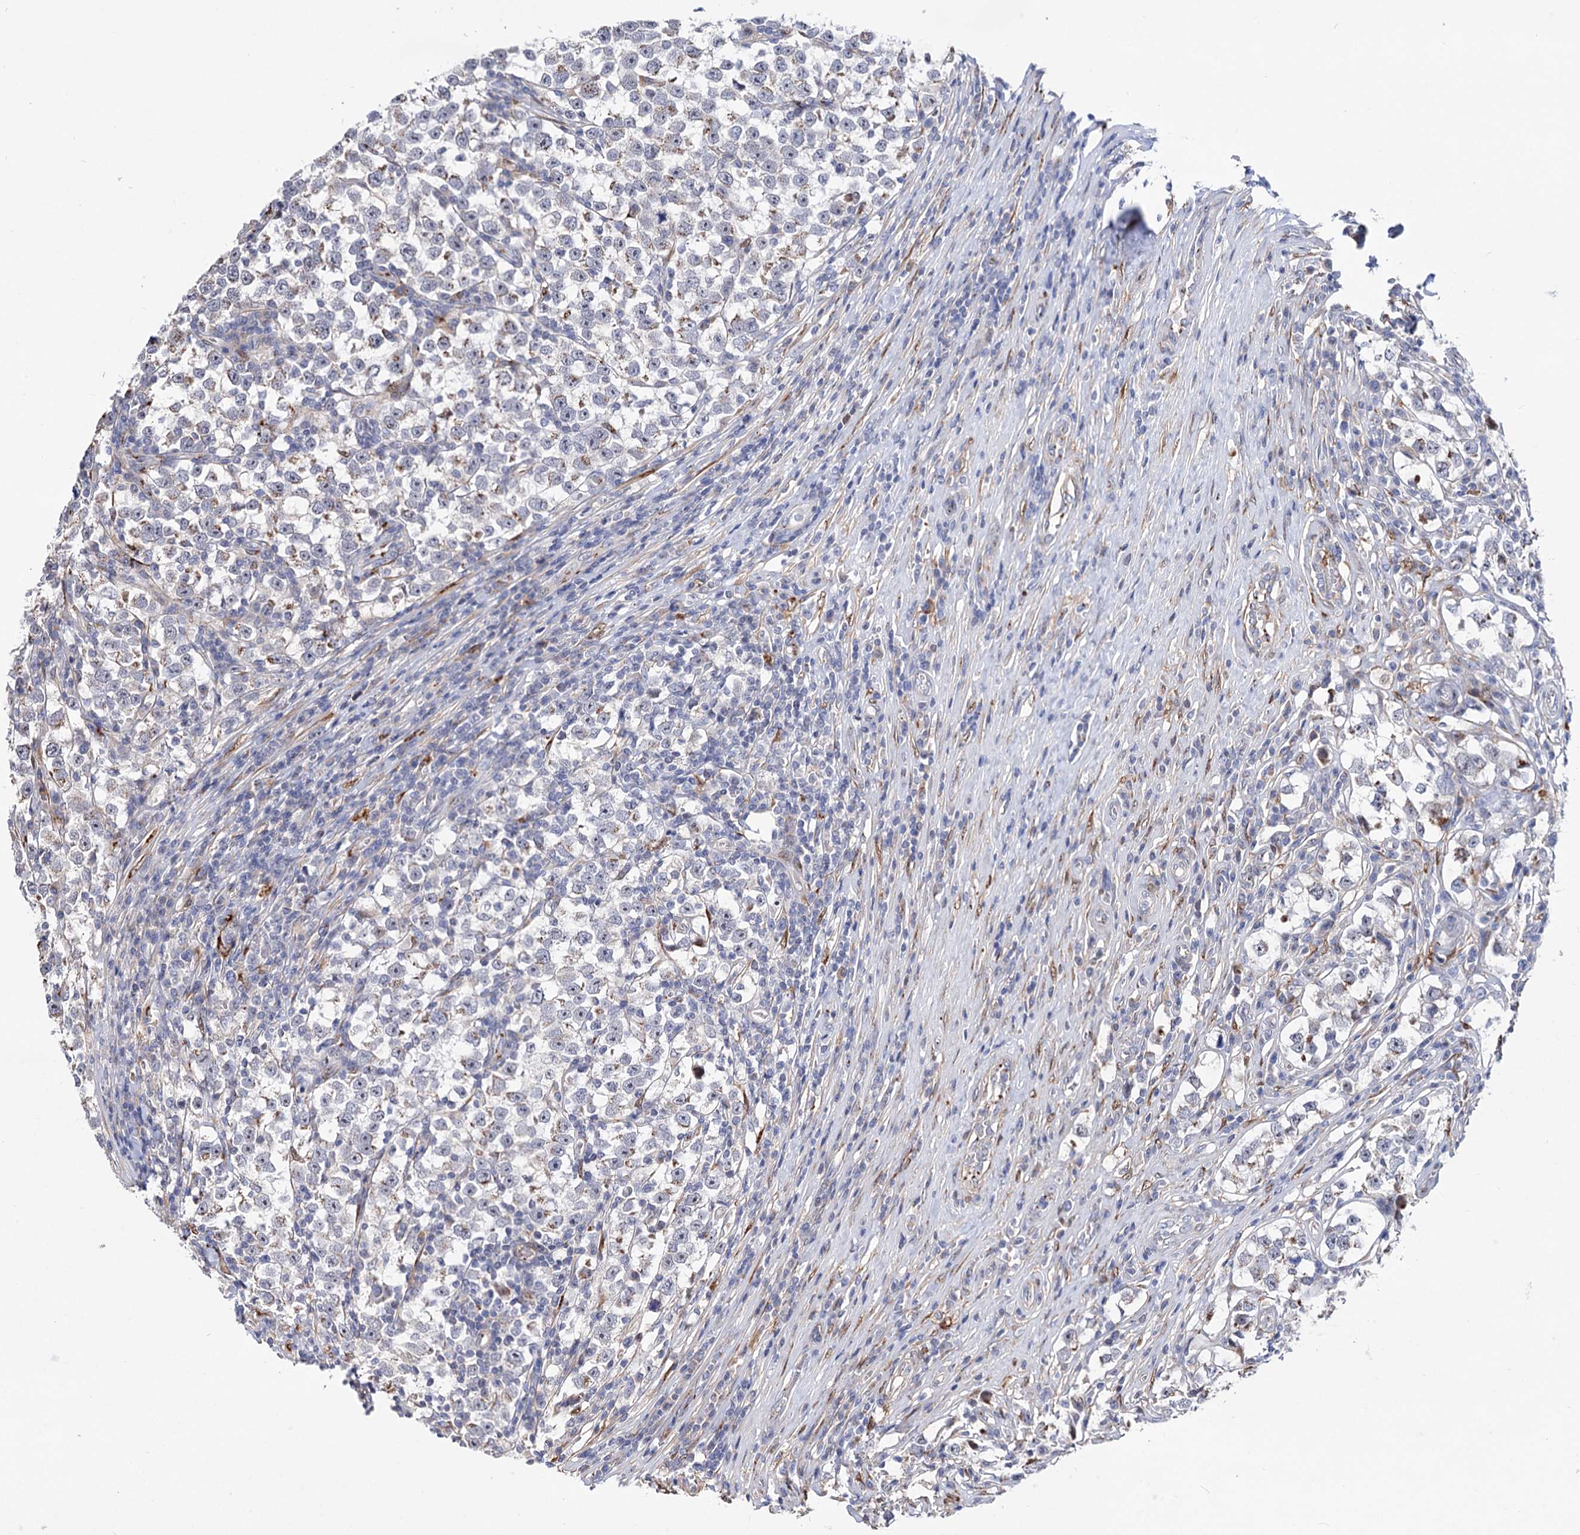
{"staining": {"intensity": "moderate", "quantity": "<25%", "location": "cytoplasmic/membranous"}, "tissue": "testis cancer", "cell_type": "Tumor cells", "image_type": "cancer", "snomed": [{"axis": "morphology", "description": "Normal tissue, NOS"}, {"axis": "morphology", "description": "Seminoma, NOS"}, {"axis": "topography", "description": "Testis"}], "caption": "Immunohistochemical staining of human testis cancer (seminoma) exhibits low levels of moderate cytoplasmic/membranous protein staining in approximately <25% of tumor cells.", "gene": "C11orf96", "patient": {"sex": "male", "age": 43}}